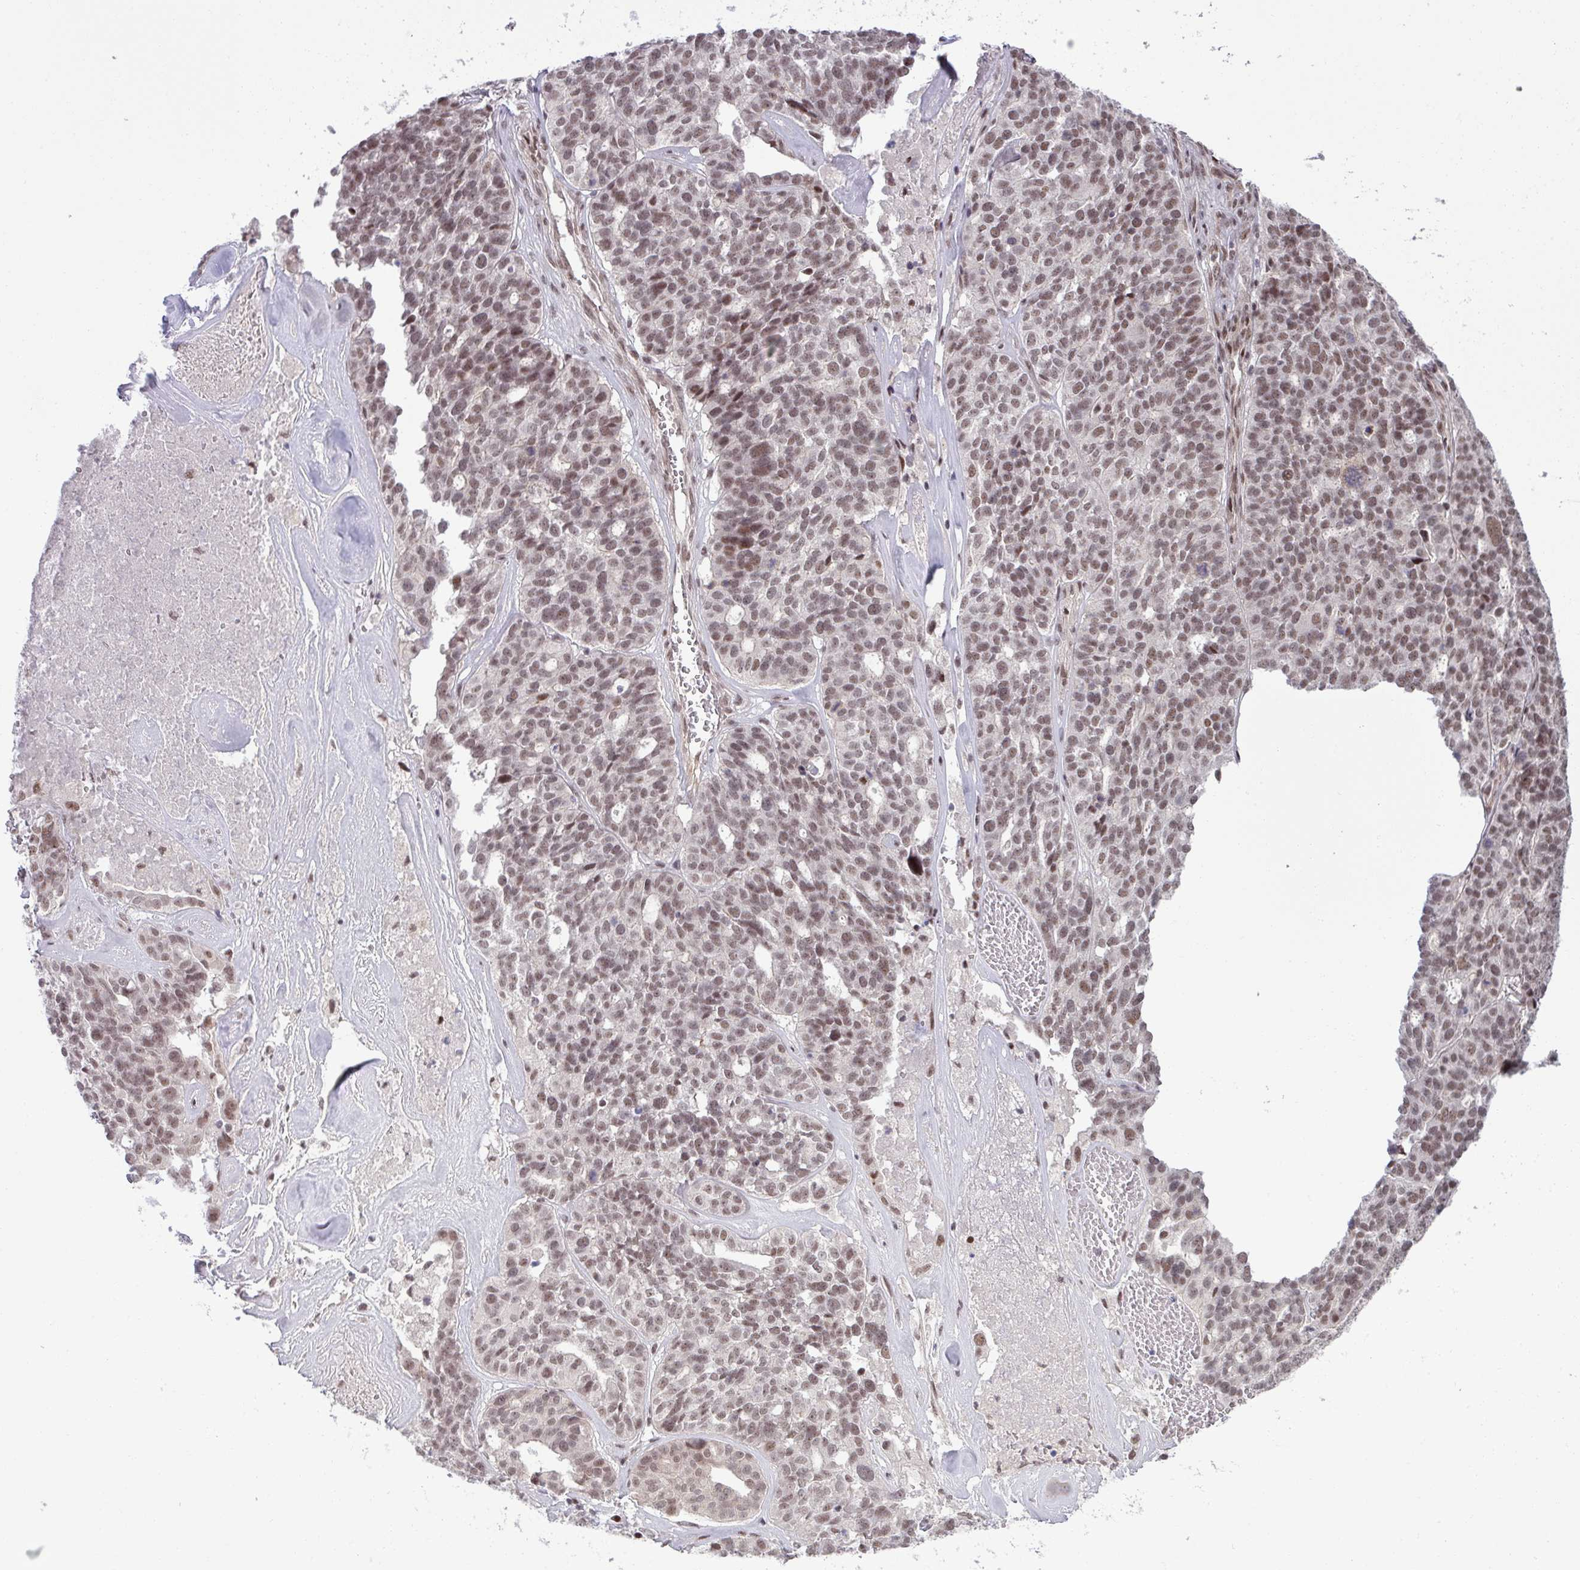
{"staining": {"intensity": "moderate", "quantity": ">75%", "location": "nuclear"}, "tissue": "ovarian cancer", "cell_type": "Tumor cells", "image_type": "cancer", "snomed": [{"axis": "morphology", "description": "Cystadenocarcinoma, serous, NOS"}, {"axis": "topography", "description": "Ovary"}], "caption": "An image of serous cystadenocarcinoma (ovarian) stained for a protein demonstrates moderate nuclear brown staining in tumor cells.", "gene": "PTPN20", "patient": {"sex": "female", "age": 59}}